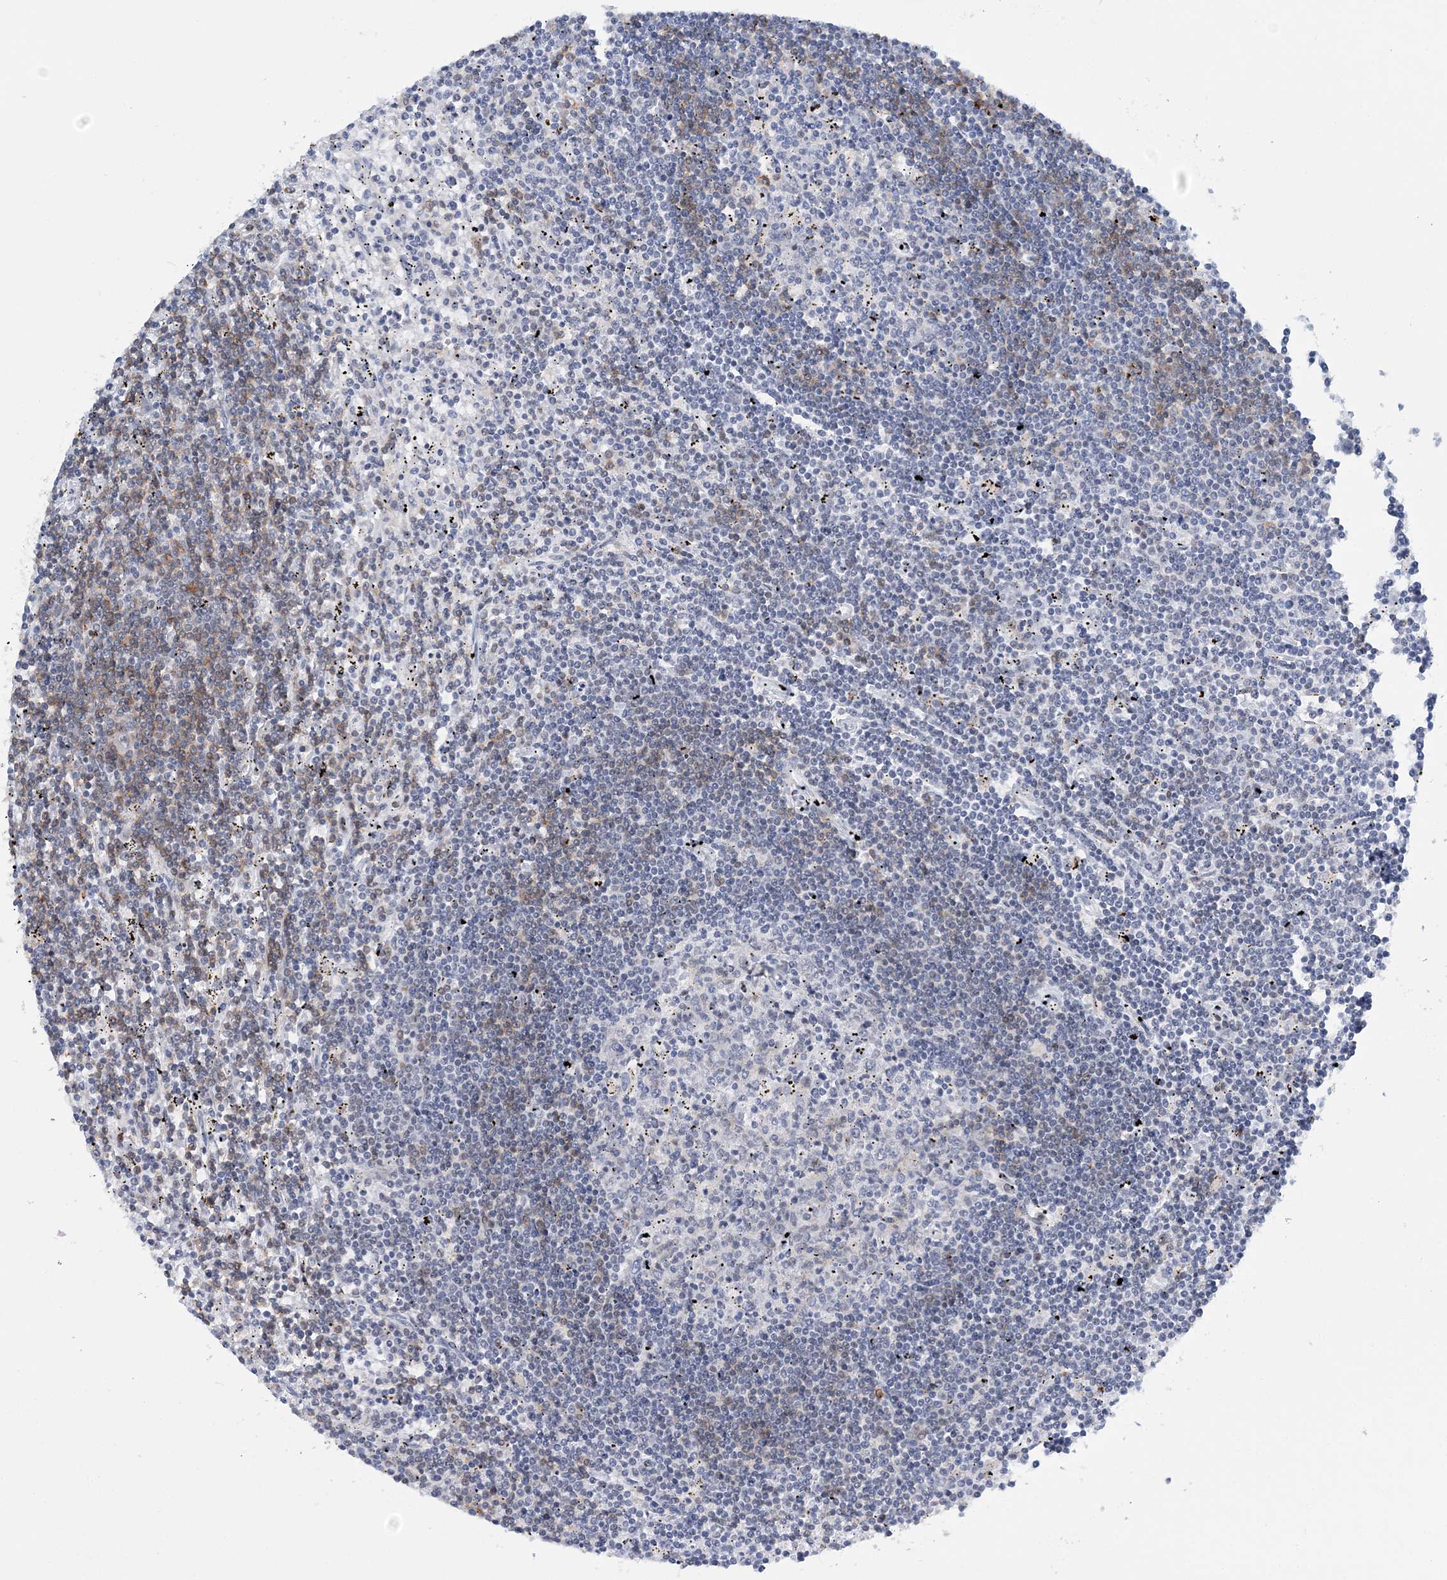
{"staining": {"intensity": "negative", "quantity": "none", "location": "none"}, "tissue": "lymphoma", "cell_type": "Tumor cells", "image_type": "cancer", "snomed": [{"axis": "morphology", "description": "Malignant lymphoma, non-Hodgkin's type, Low grade"}, {"axis": "topography", "description": "Spleen"}], "caption": "DAB (3,3'-diaminobenzidine) immunohistochemical staining of lymphoma displays no significant expression in tumor cells.", "gene": "PRMT9", "patient": {"sex": "male", "age": 76}}